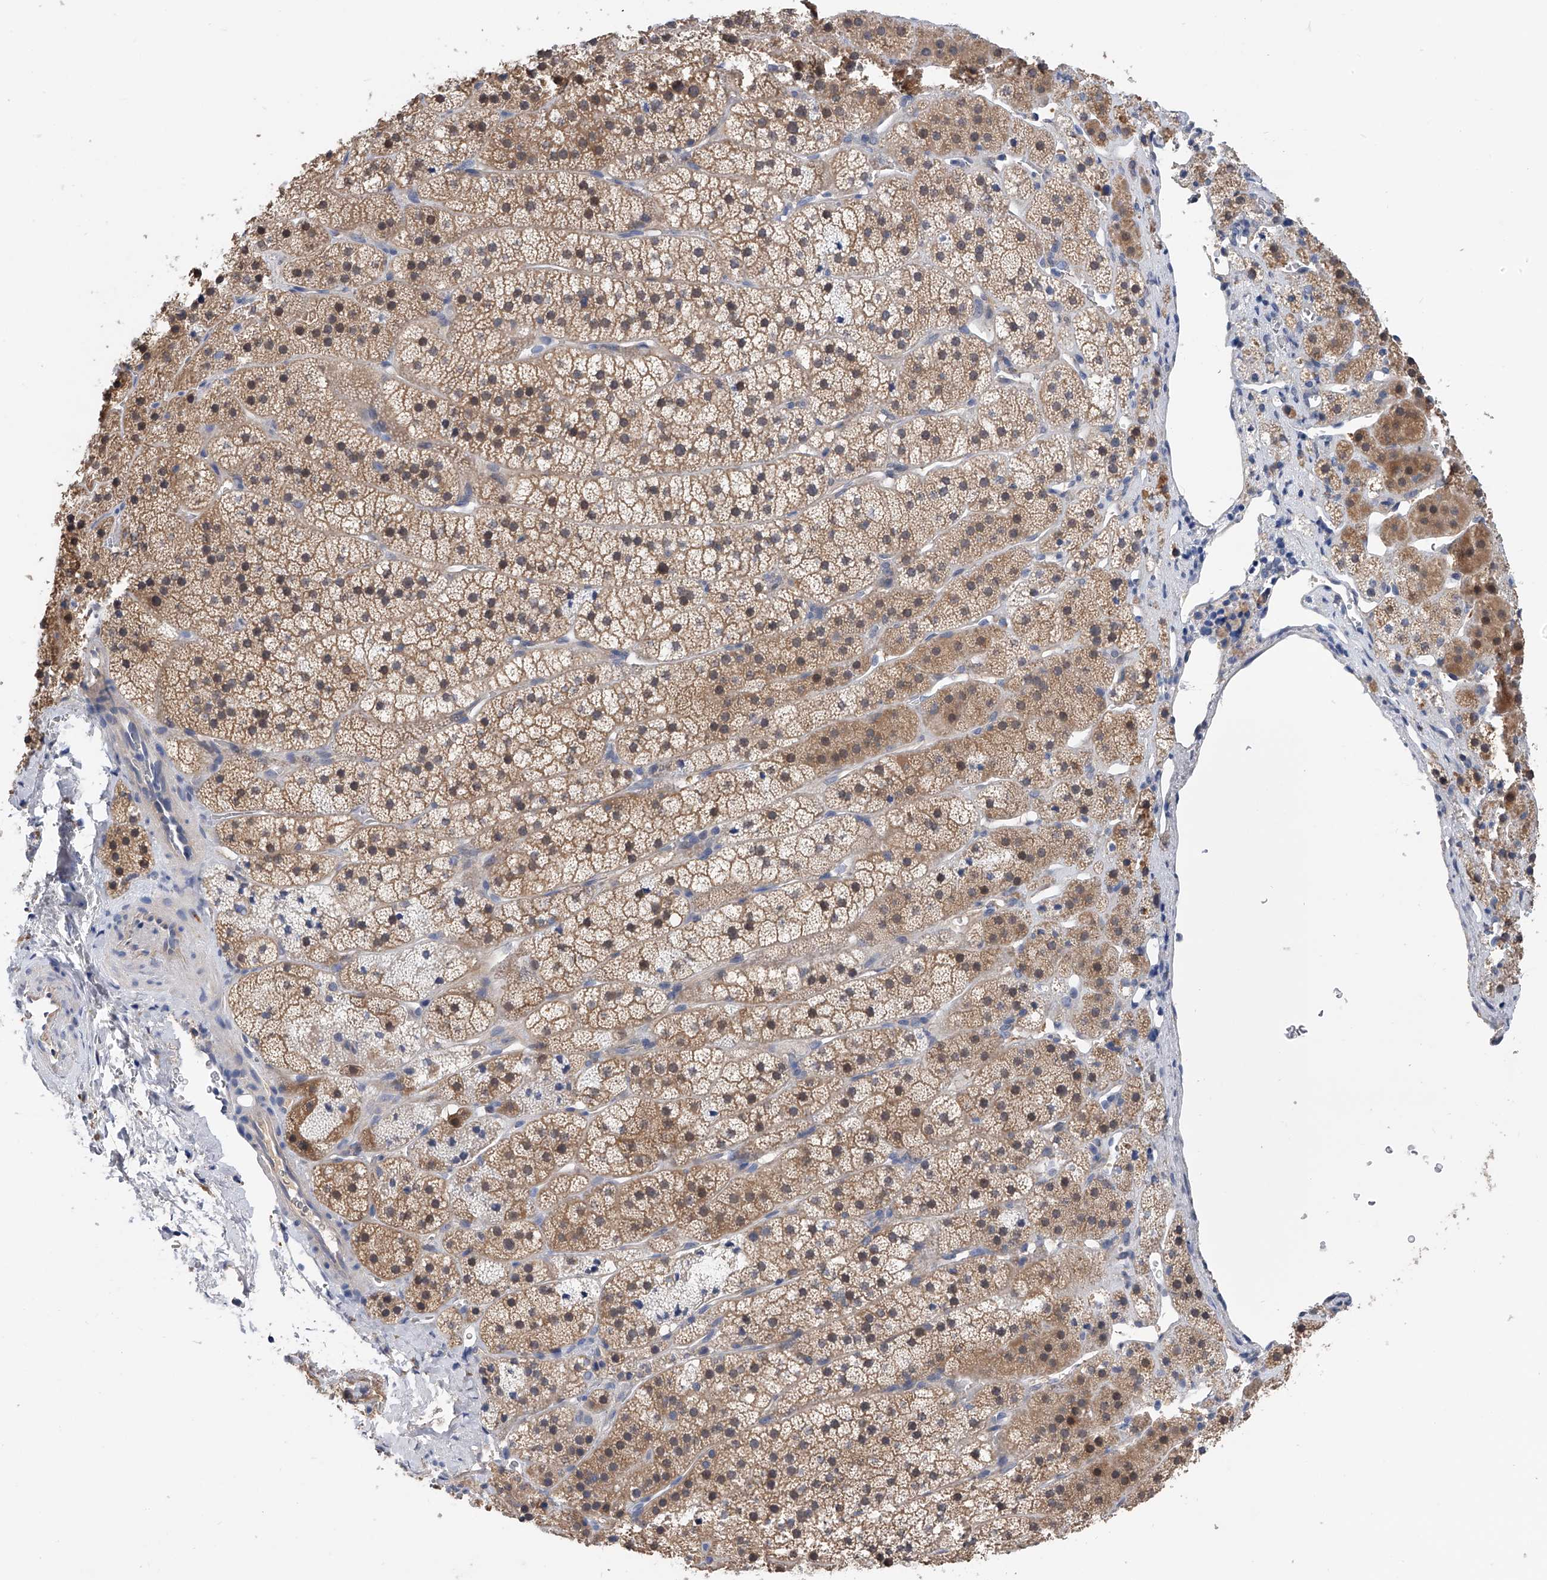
{"staining": {"intensity": "moderate", "quantity": "25%-75%", "location": "cytoplasmic/membranous"}, "tissue": "adrenal gland", "cell_type": "Glandular cells", "image_type": "normal", "snomed": [{"axis": "morphology", "description": "Normal tissue, NOS"}, {"axis": "topography", "description": "Adrenal gland"}], "caption": "High-magnification brightfield microscopy of benign adrenal gland stained with DAB (brown) and counterstained with hematoxylin (blue). glandular cells exhibit moderate cytoplasmic/membranous expression is identified in about25%-75% of cells. (Brightfield microscopy of DAB IHC at high magnification).", "gene": "PGM3", "patient": {"sex": "female", "age": 44}}